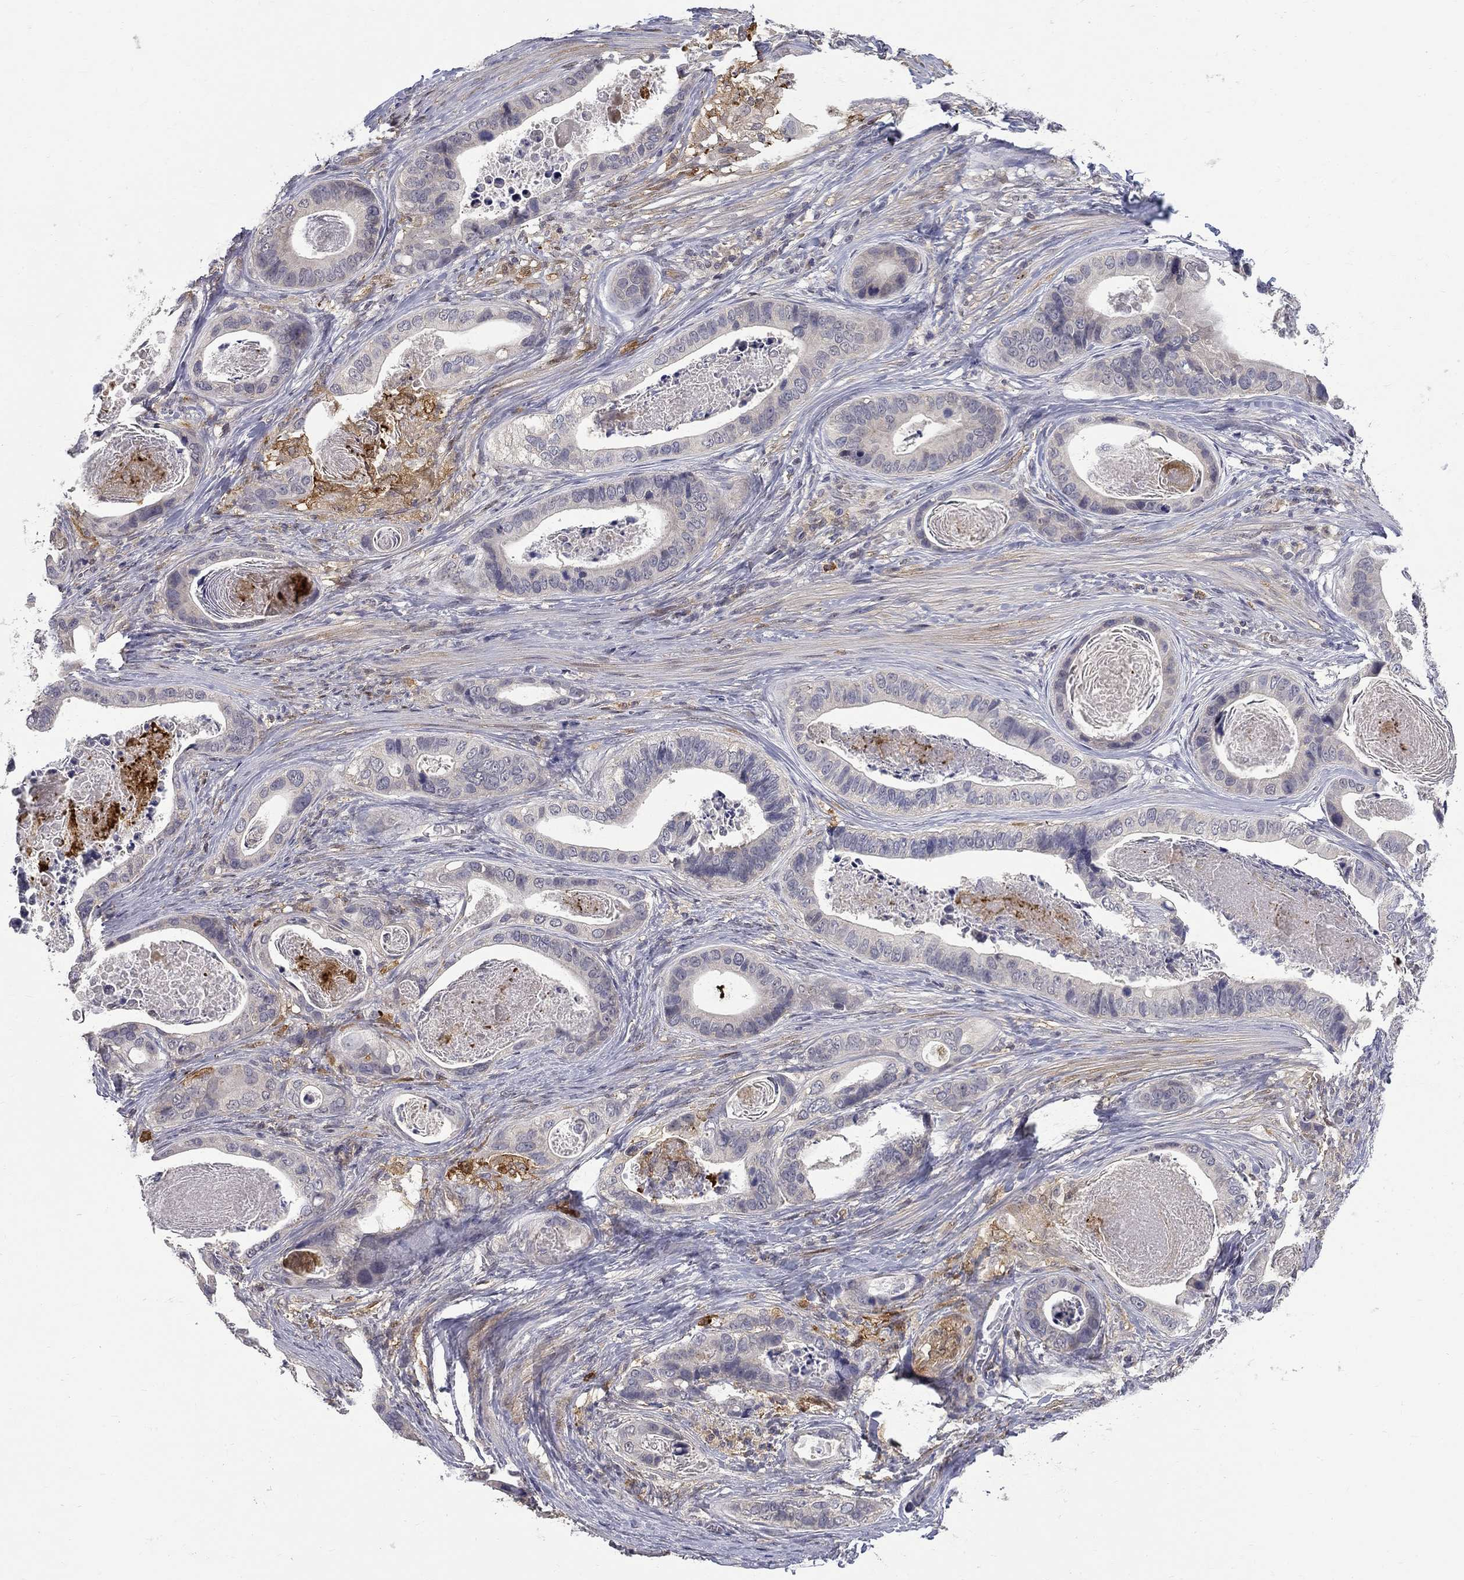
{"staining": {"intensity": "weak", "quantity": "<25%", "location": "cytoplasmic/membranous"}, "tissue": "stomach cancer", "cell_type": "Tumor cells", "image_type": "cancer", "snomed": [{"axis": "morphology", "description": "Adenocarcinoma, NOS"}, {"axis": "topography", "description": "Stomach"}], "caption": "High magnification brightfield microscopy of adenocarcinoma (stomach) stained with DAB (brown) and counterstained with hematoxylin (blue): tumor cells show no significant expression.", "gene": "PCBP3", "patient": {"sex": "male", "age": 84}}